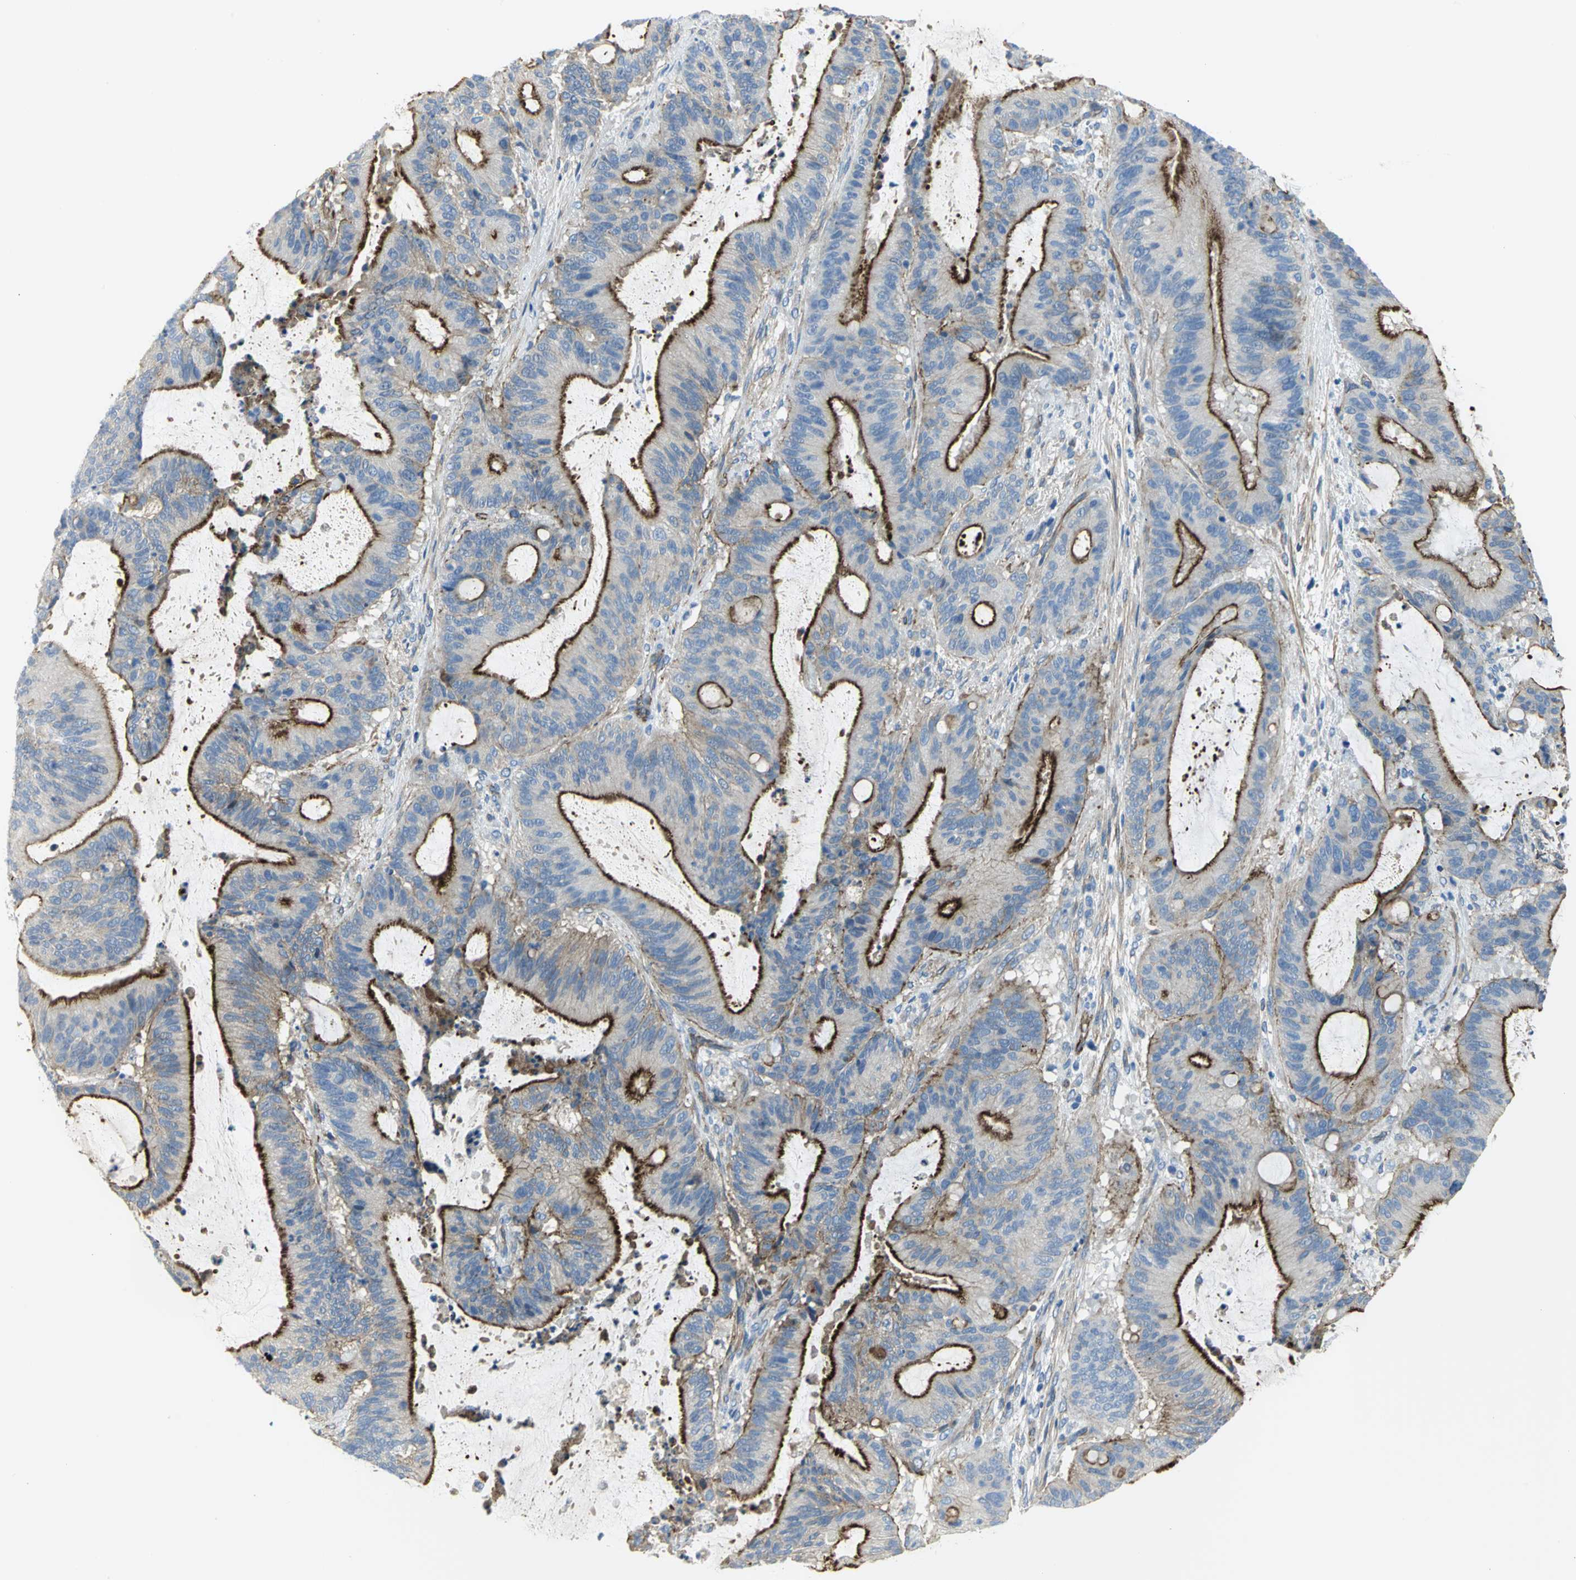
{"staining": {"intensity": "strong", "quantity": ">75%", "location": "cytoplasmic/membranous"}, "tissue": "liver cancer", "cell_type": "Tumor cells", "image_type": "cancer", "snomed": [{"axis": "morphology", "description": "Cholangiocarcinoma"}, {"axis": "topography", "description": "Liver"}], "caption": "Protein expression by IHC exhibits strong cytoplasmic/membranous positivity in approximately >75% of tumor cells in cholangiocarcinoma (liver).", "gene": "FLNB", "patient": {"sex": "female", "age": 73}}